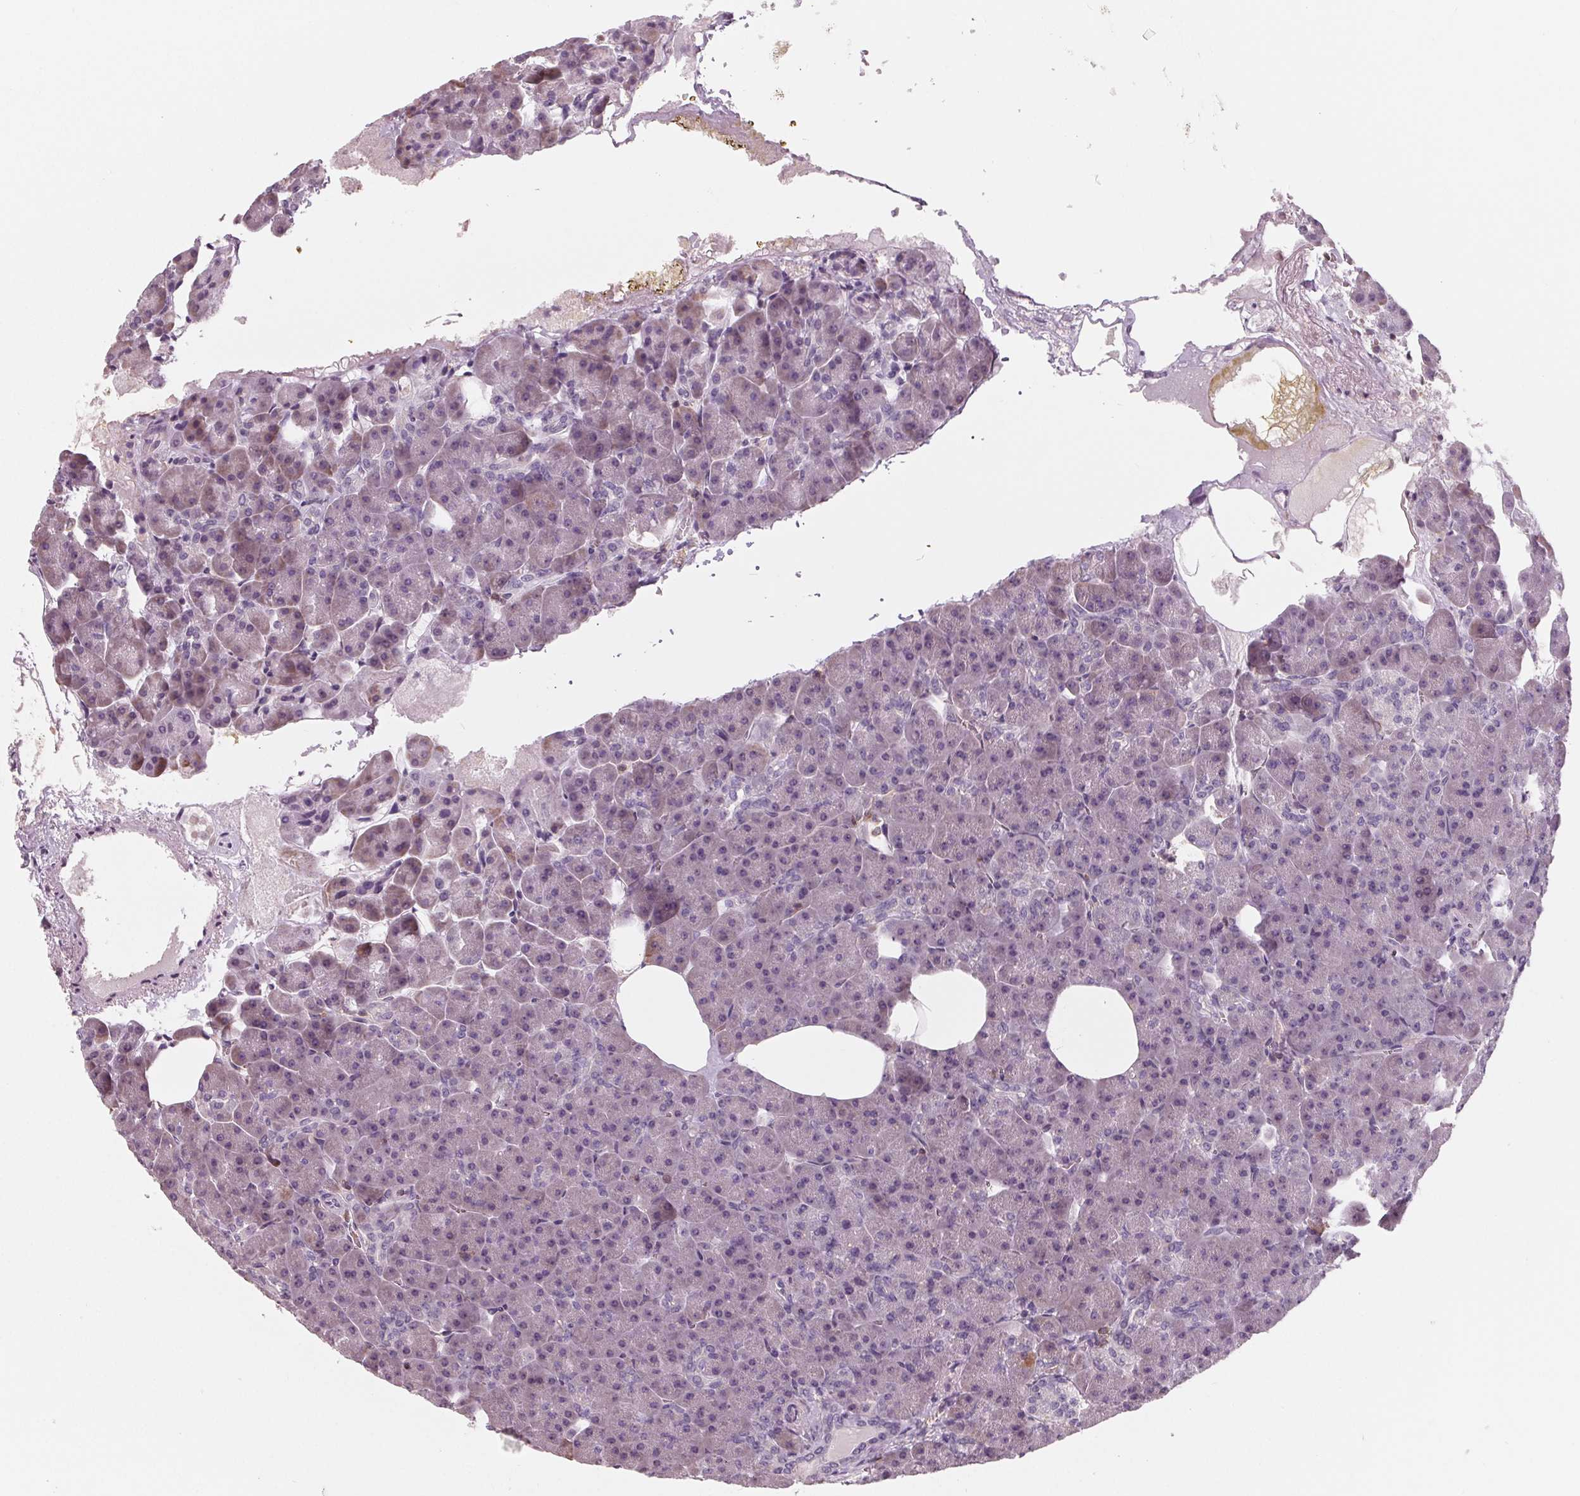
{"staining": {"intensity": "negative", "quantity": "none", "location": "none"}, "tissue": "pancreas", "cell_type": "Exocrine glandular cells", "image_type": "normal", "snomed": [{"axis": "morphology", "description": "Normal tissue, NOS"}, {"axis": "topography", "description": "Pancreas"}], "caption": "Pancreas stained for a protein using immunohistochemistry exhibits no positivity exocrine glandular cells.", "gene": "ARHGAP25", "patient": {"sex": "female", "age": 74}}